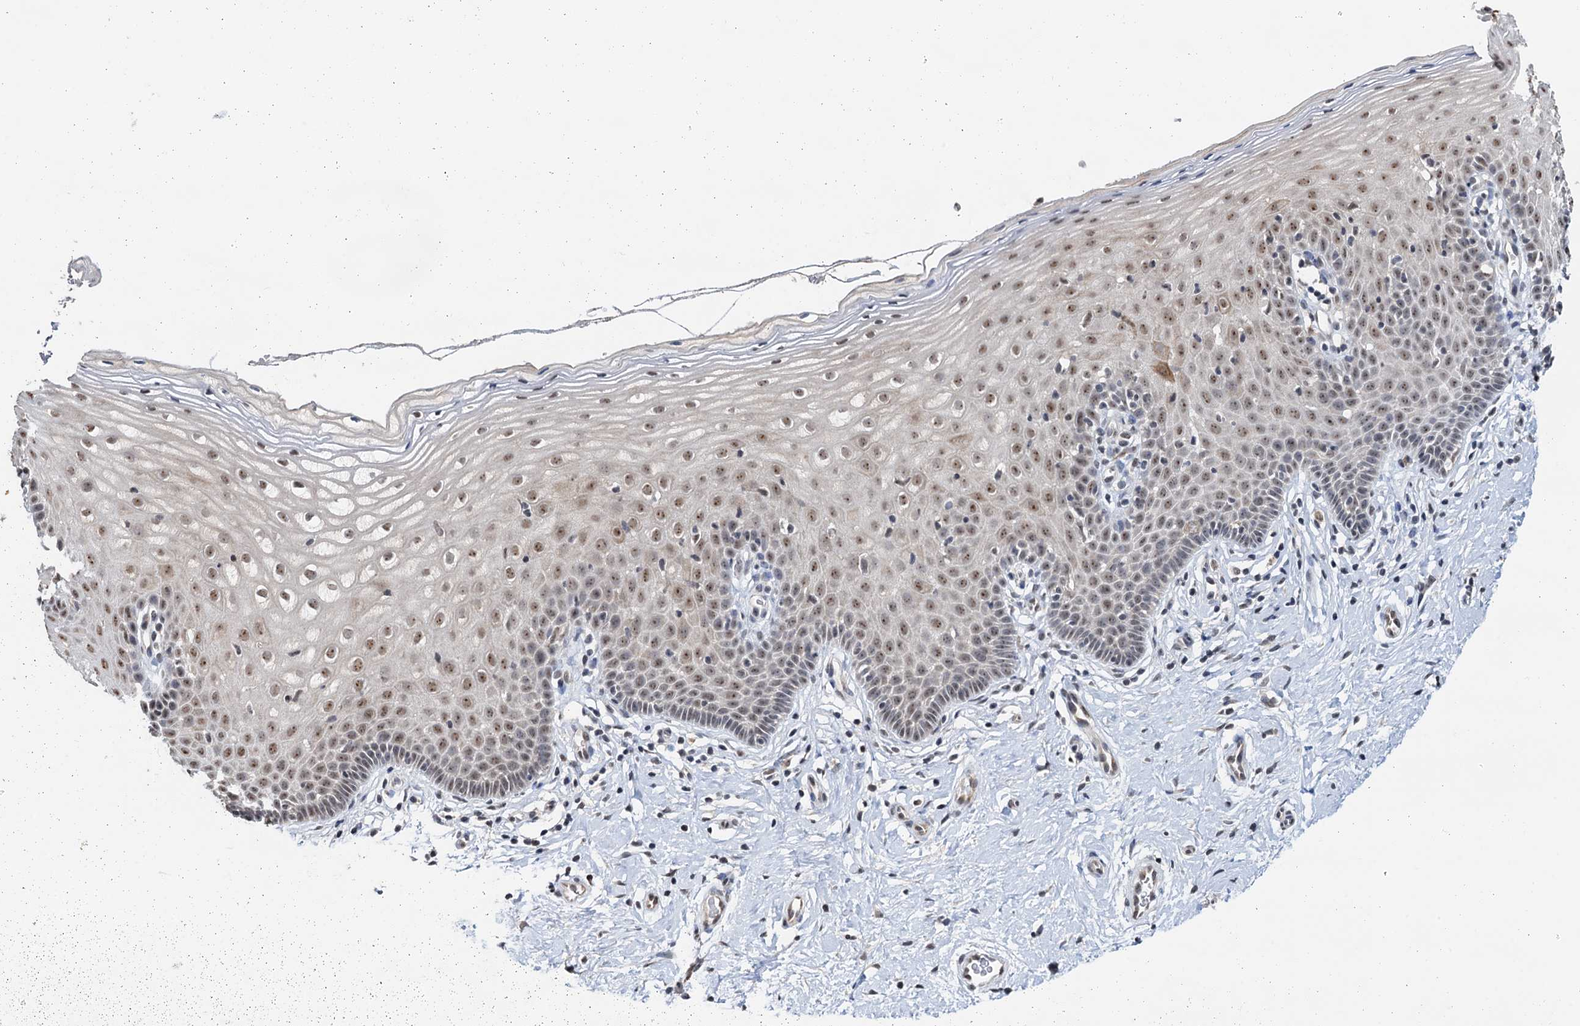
{"staining": {"intensity": "negative", "quantity": "none", "location": "none"}, "tissue": "cervix", "cell_type": "Glandular cells", "image_type": "normal", "snomed": [{"axis": "morphology", "description": "Normal tissue, NOS"}, {"axis": "topography", "description": "Cervix"}], "caption": "IHC photomicrograph of benign cervix: cervix stained with DAB reveals no significant protein staining in glandular cells.", "gene": "NAT10", "patient": {"sex": "female", "age": 36}}